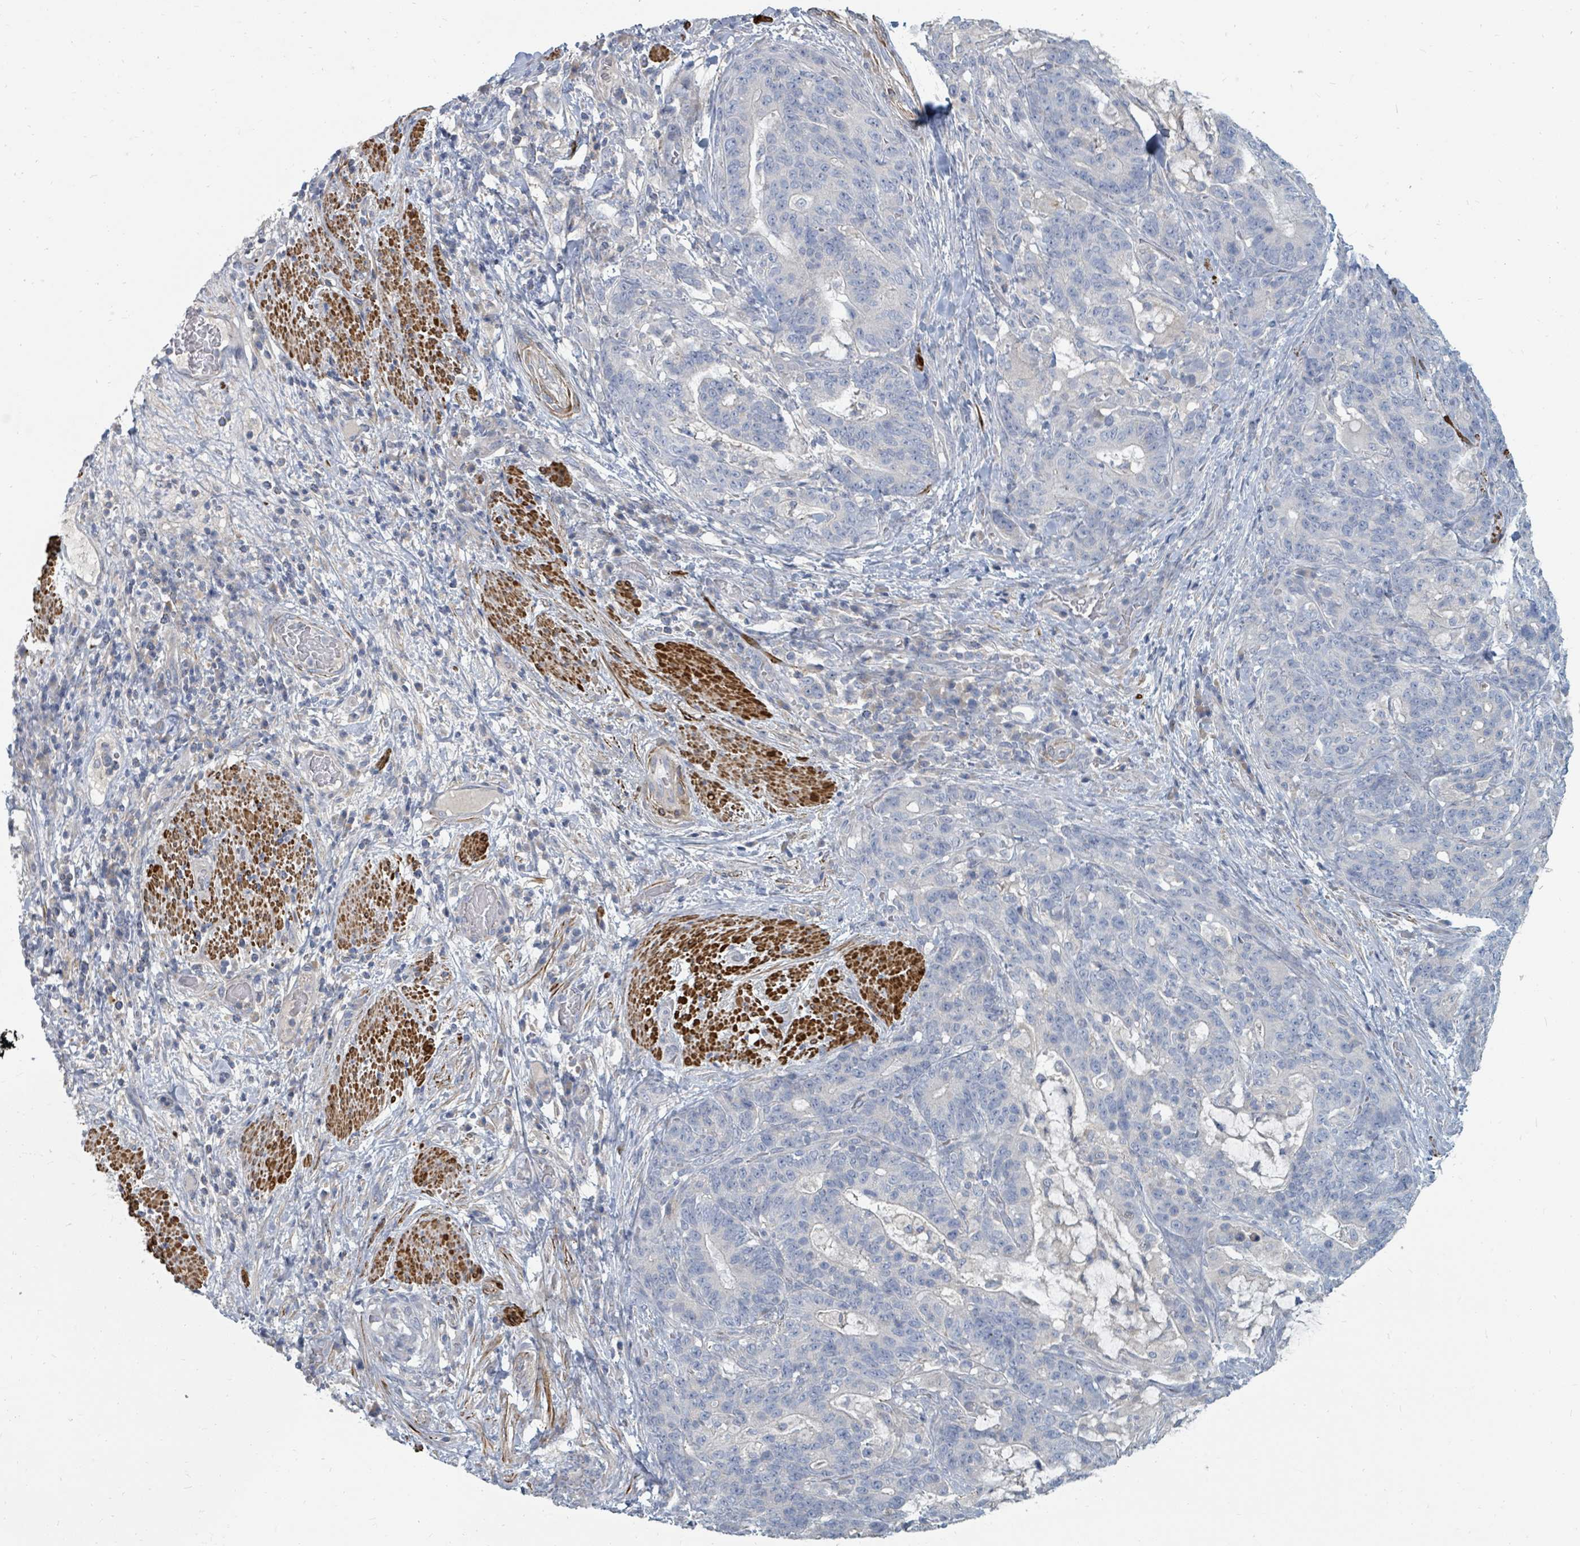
{"staining": {"intensity": "negative", "quantity": "none", "location": "none"}, "tissue": "stomach cancer", "cell_type": "Tumor cells", "image_type": "cancer", "snomed": [{"axis": "morphology", "description": "Normal tissue, NOS"}, {"axis": "morphology", "description": "Adenocarcinoma, NOS"}, {"axis": "topography", "description": "Stomach"}], "caption": "DAB (3,3'-diaminobenzidine) immunohistochemical staining of human stomach cancer (adenocarcinoma) shows no significant staining in tumor cells.", "gene": "ARGFX", "patient": {"sex": "female", "age": 64}}